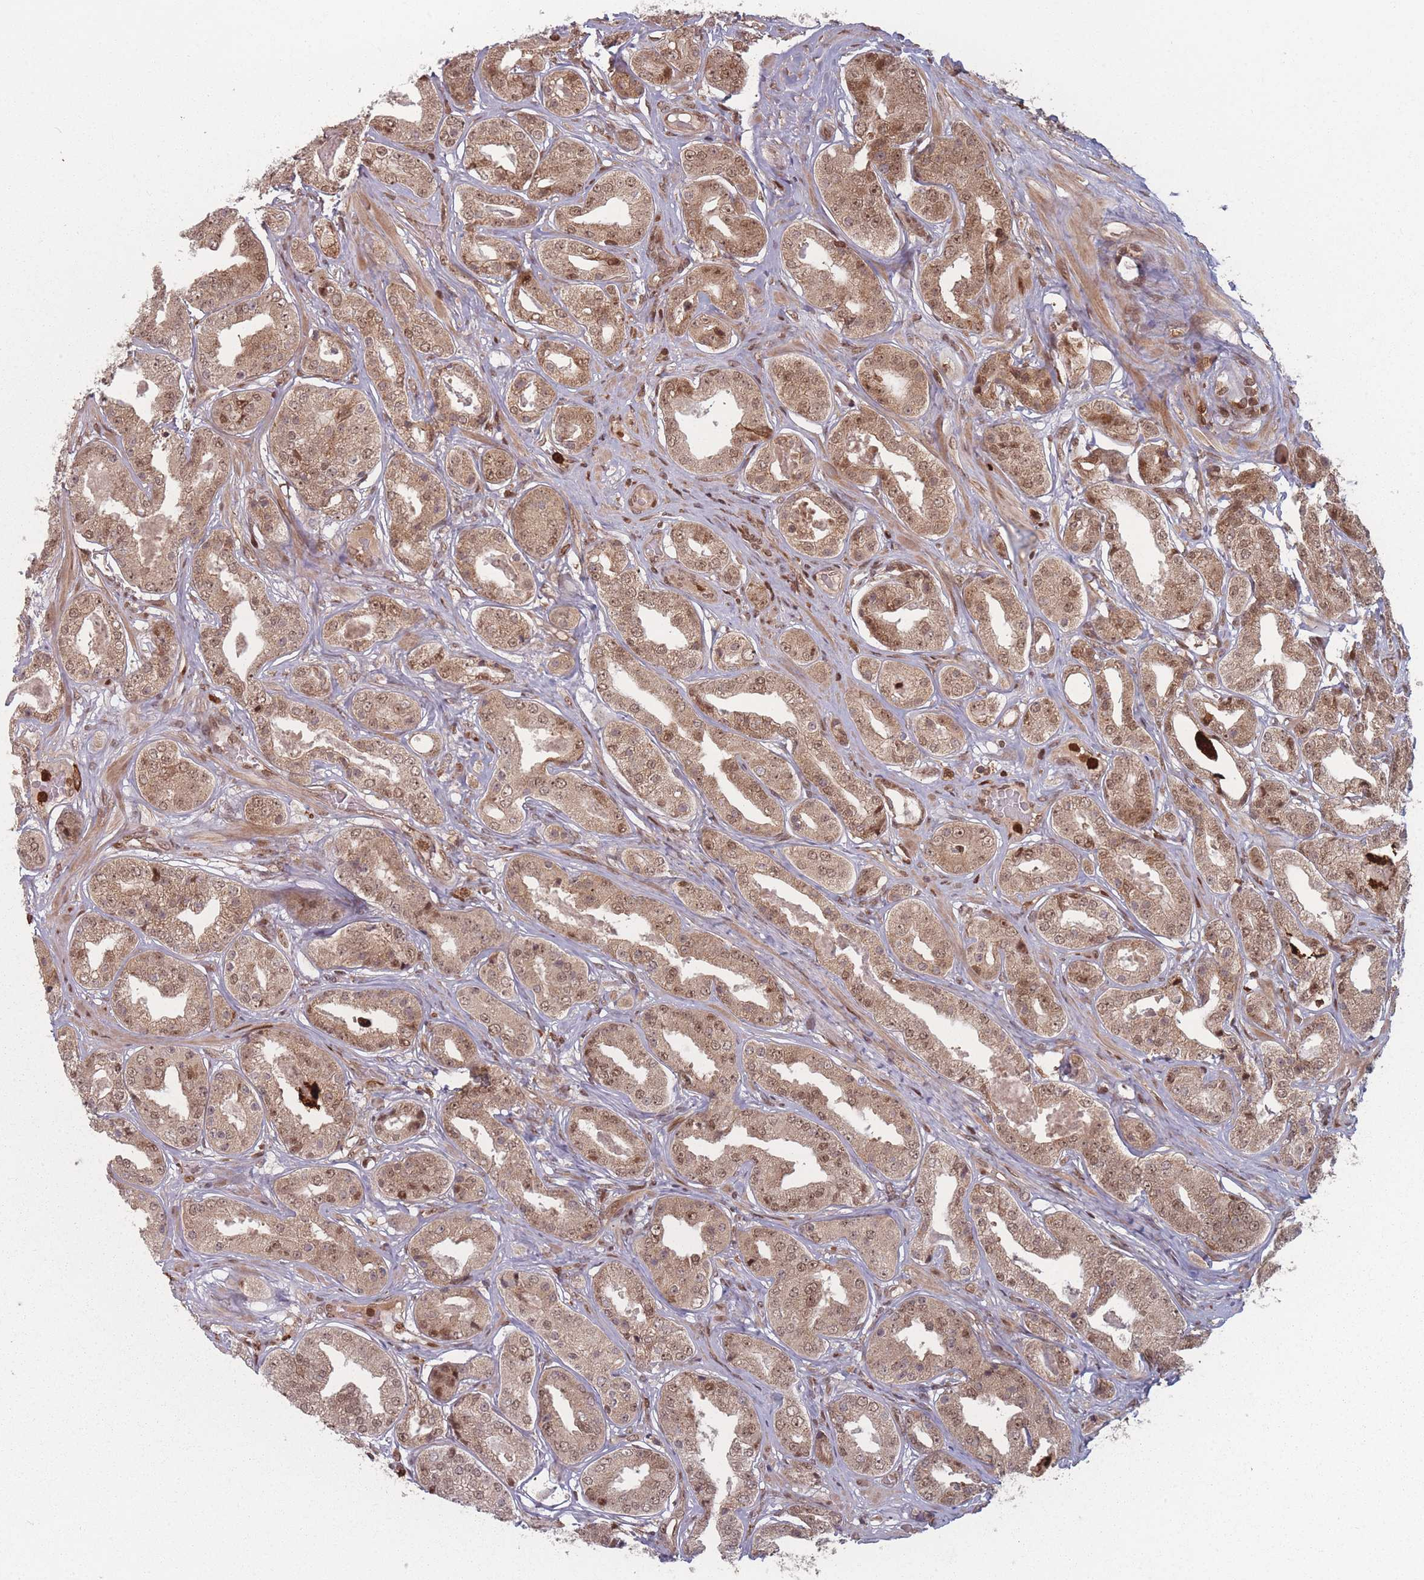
{"staining": {"intensity": "moderate", "quantity": ">75%", "location": "cytoplasmic/membranous,nuclear"}, "tissue": "prostate cancer", "cell_type": "Tumor cells", "image_type": "cancer", "snomed": [{"axis": "morphology", "description": "Adenocarcinoma, High grade"}, {"axis": "topography", "description": "Prostate"}], "caption": "Tumor cells show moderate cytoplasmic/membranous and nuclear expression in approximately >75% of cells in prostate cancer (adenocarcinoma (high-grade)).", "gene": "WDR55", "patient": {"sex": "male", "age": 63}}